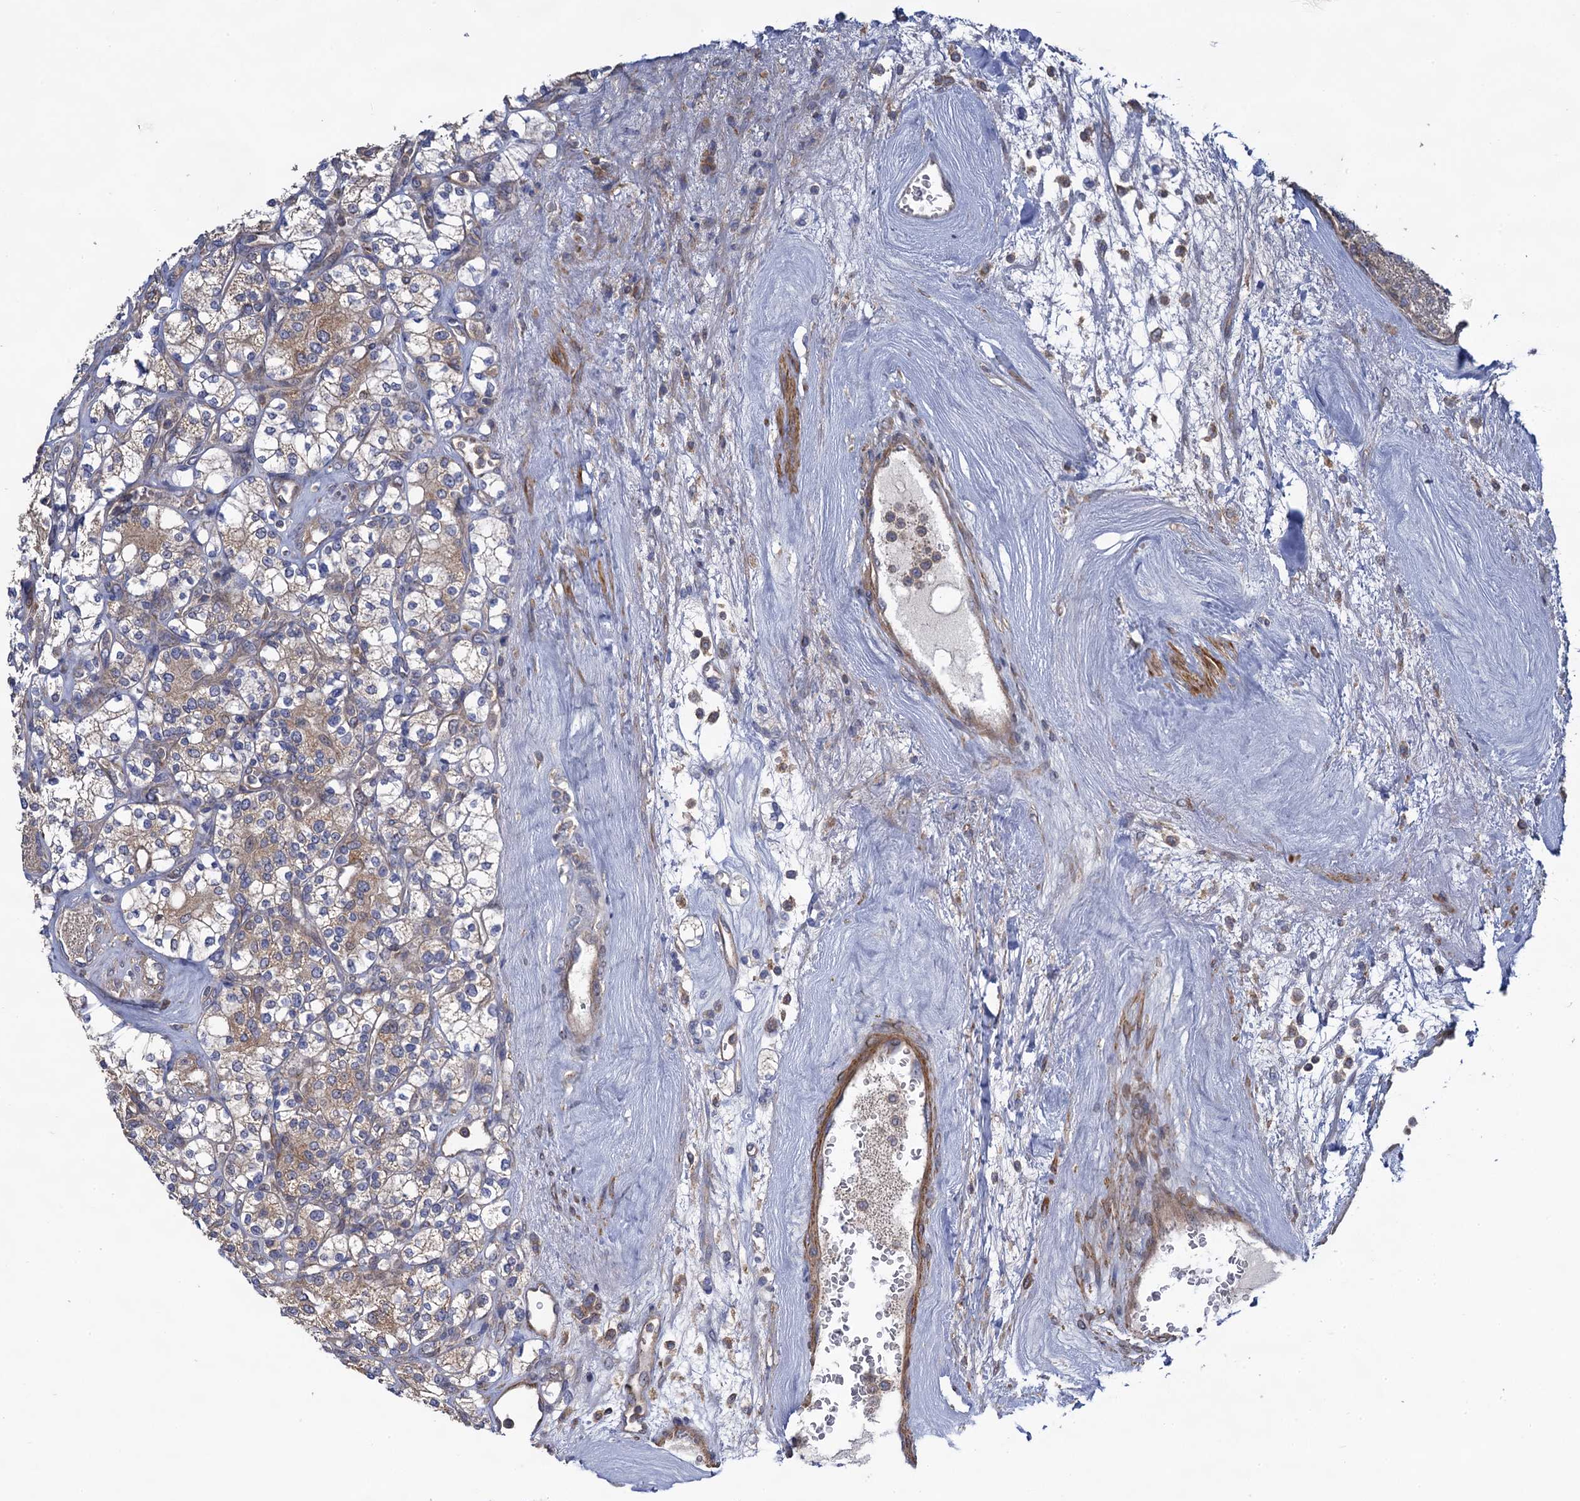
{"staining": {"intensity": "moderate", "quantity": "<25%", "location": "cytoplasmic/membranous"}, "tissue": "renal cancer", "cell_type": "Tumor cells", "image_type": "cancer", "snomed": [{"axis": "morphology", "description": "Adenocarcinoma, NOS"}, {"axis": "topography", "description": "Kidney"}], "caption": "Immunohistochemistry (IHC) photomicrograph of neoplastic tissue: human renal cancer stained using immunohistochemistry displays low levels of moderate protein expression localized specifically in the cytoplasmic/membranous of tumor cells, appearing as a cytoplasmic/membranous brown color.", "gene": "WDR88", "patient": {"sex": "male", "age": 77}}